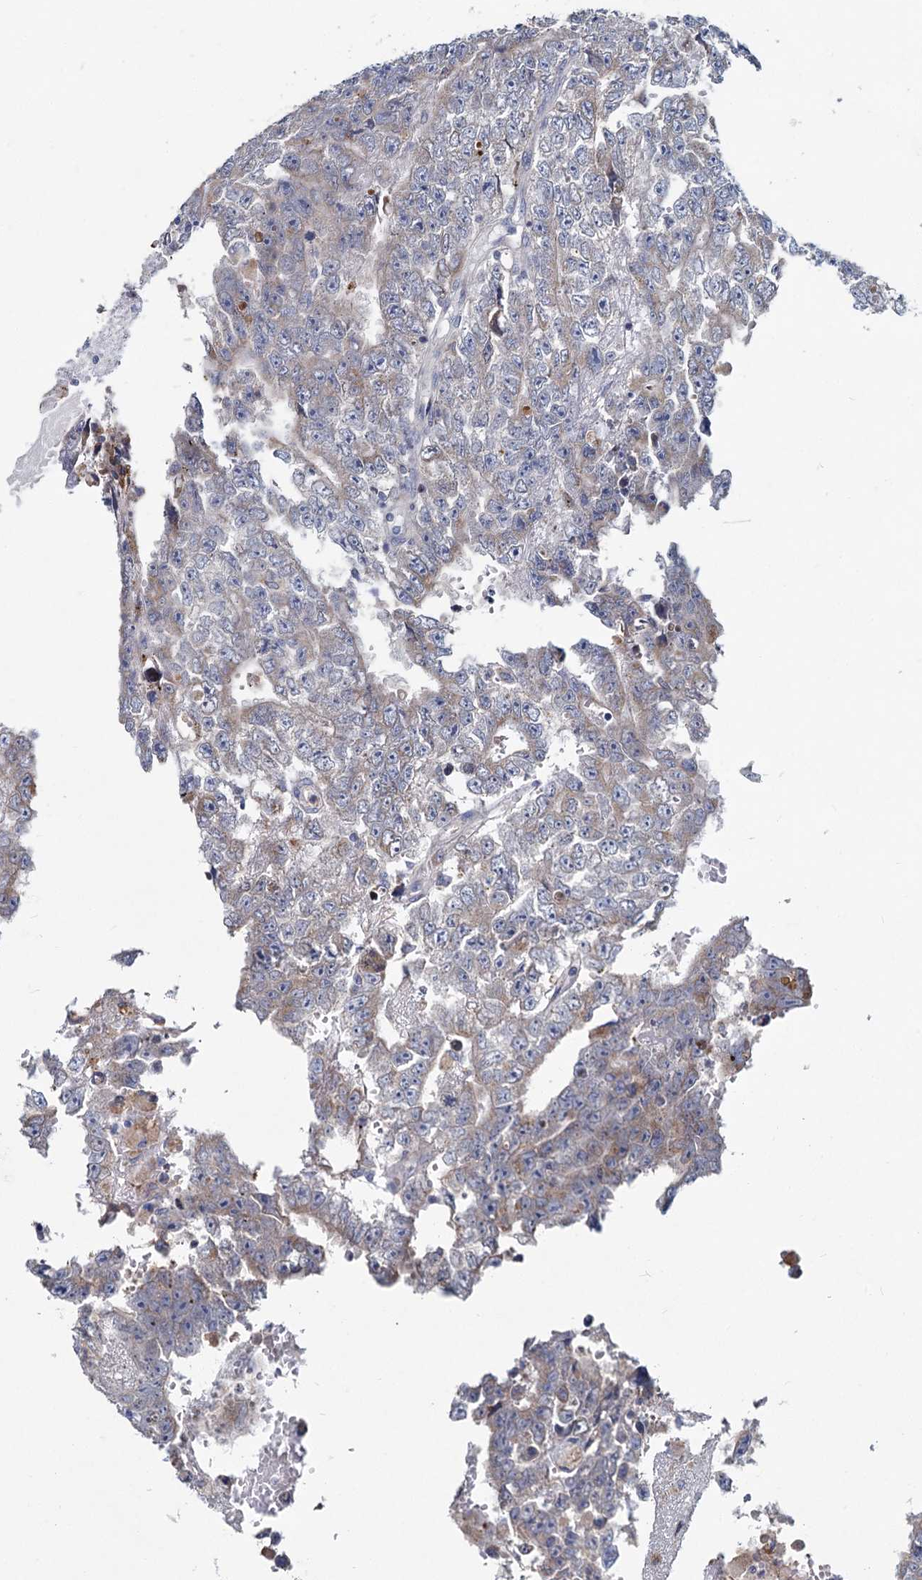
{"staining": {"intensity": "weak", "quantity": "<25%", "location": "cytoplasmic/membranous"}, "tissue": "testis cancer", "cell_type": "Tumor cells", "image_type": "cancer", "snomed": [{"axis": "morphology", "description": "Carcinoma, Embryonal, NOS"}, {"axis": "topography", "description": "Testis"}], "caption": "Tumor cells are negative for protein expression in human testis cancer (embryonal carcinoma). Brightfield microscopy of immunohistochemistry (IHC) stained with DAB (3,3'-diaminobenzidine) (brown) and hematoxylin (blue), captured at high magnification.", "gene": "TMX2", "patient": {"sex": "male", "age": 25}}